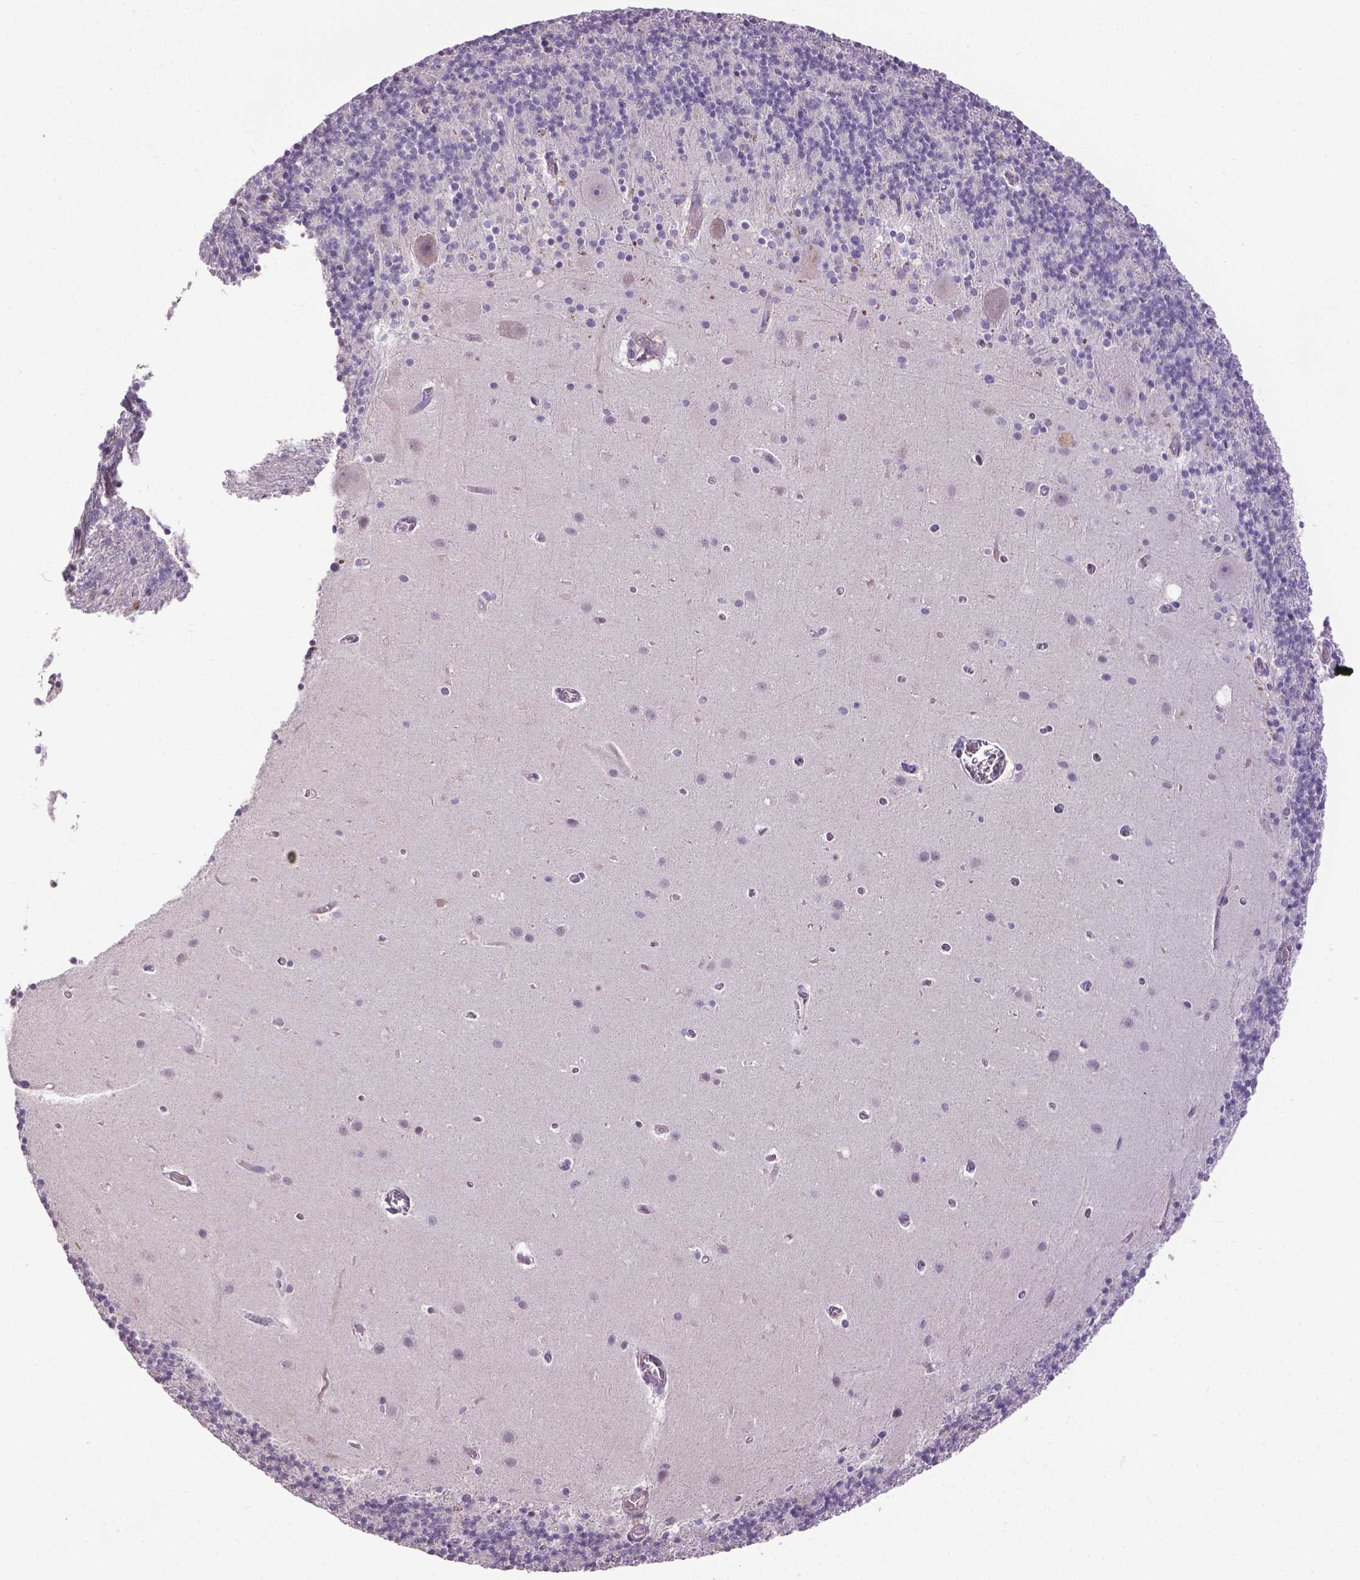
{"staining": {"intensity": "negative", "quantity": "none", "location": "none"}, "tissue": "cerebellum", "cell_type": "Cells in granular layer", "image_type": "normal", "snomed": [{"axis": "morphology", "description": "Normal tissue, NOS"}, {"axis": "topography", "description": "Cerebellum"}], "caption": "Immunohistochemistry histopathology image of unremarkable cerebellum: cerebellum stained with DAB exhibits no significant protein expression in cells in granular layer.", "gene": "CPM", "patient": {"sex": "male", "age": 70}}